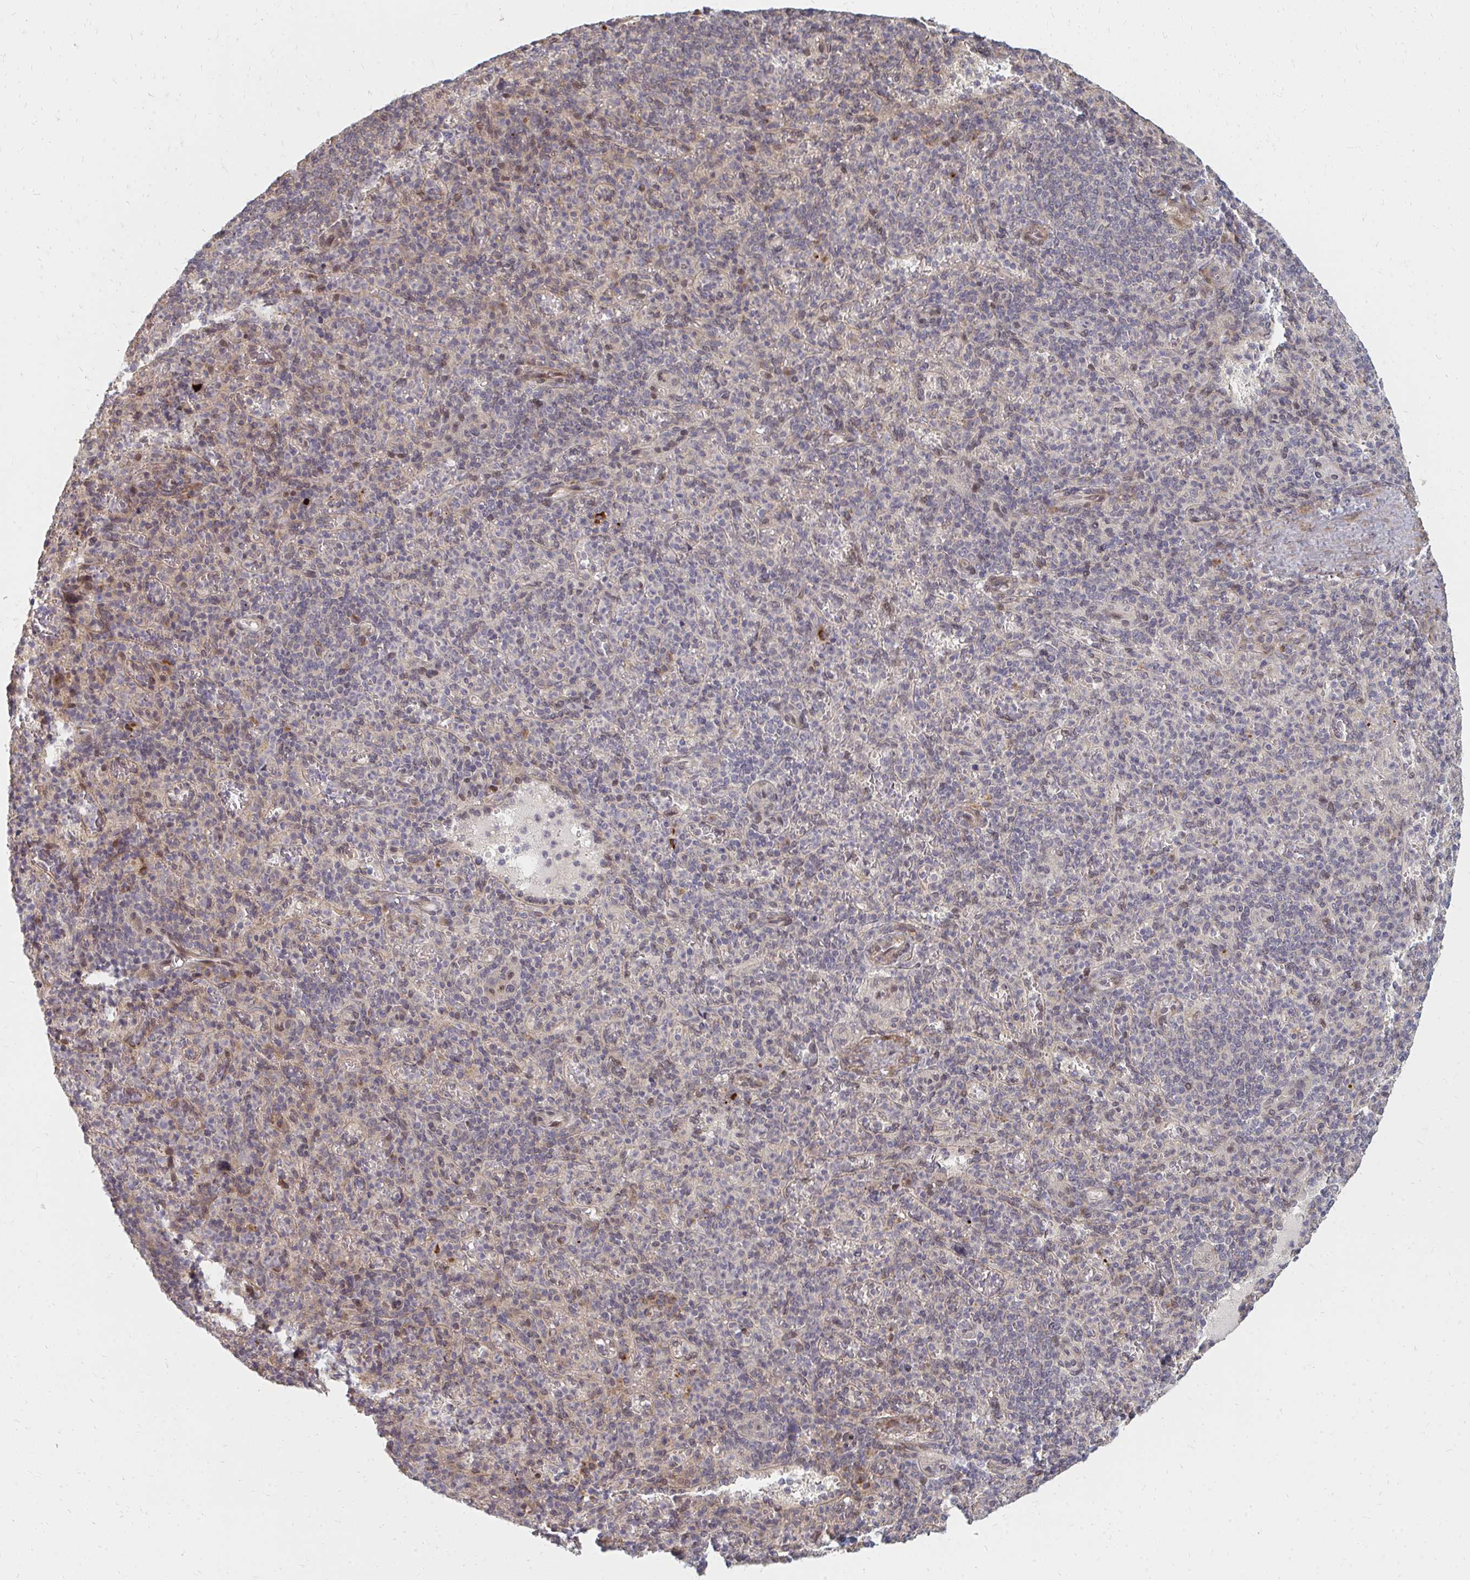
{"staining": {"intensity": "negative", "quantity": "none", "location": "none"}, "tissue": "spleen", "cell_type": "Cells in red pulp", "image_type": "normal", "snomed": [{"axis": "morphology", "description": "Normal tissue, NOS"}, {"axis": "topography", "description": "Spleen"}], "caption": "Immunohistochemistry (IHC) image of unremarkable human spleen stained for a protein (brown), which reveals no staining in cells in red pulp. The staining was performed using DAB (3,3'-diaminobenzidine) to visualize the protein expression in brown, while the nuclei were stained in blue with hematoxylin (Magnification: 20x).", "gene": "ZNF285", "patient": {"sex": "female", "age": 74}}